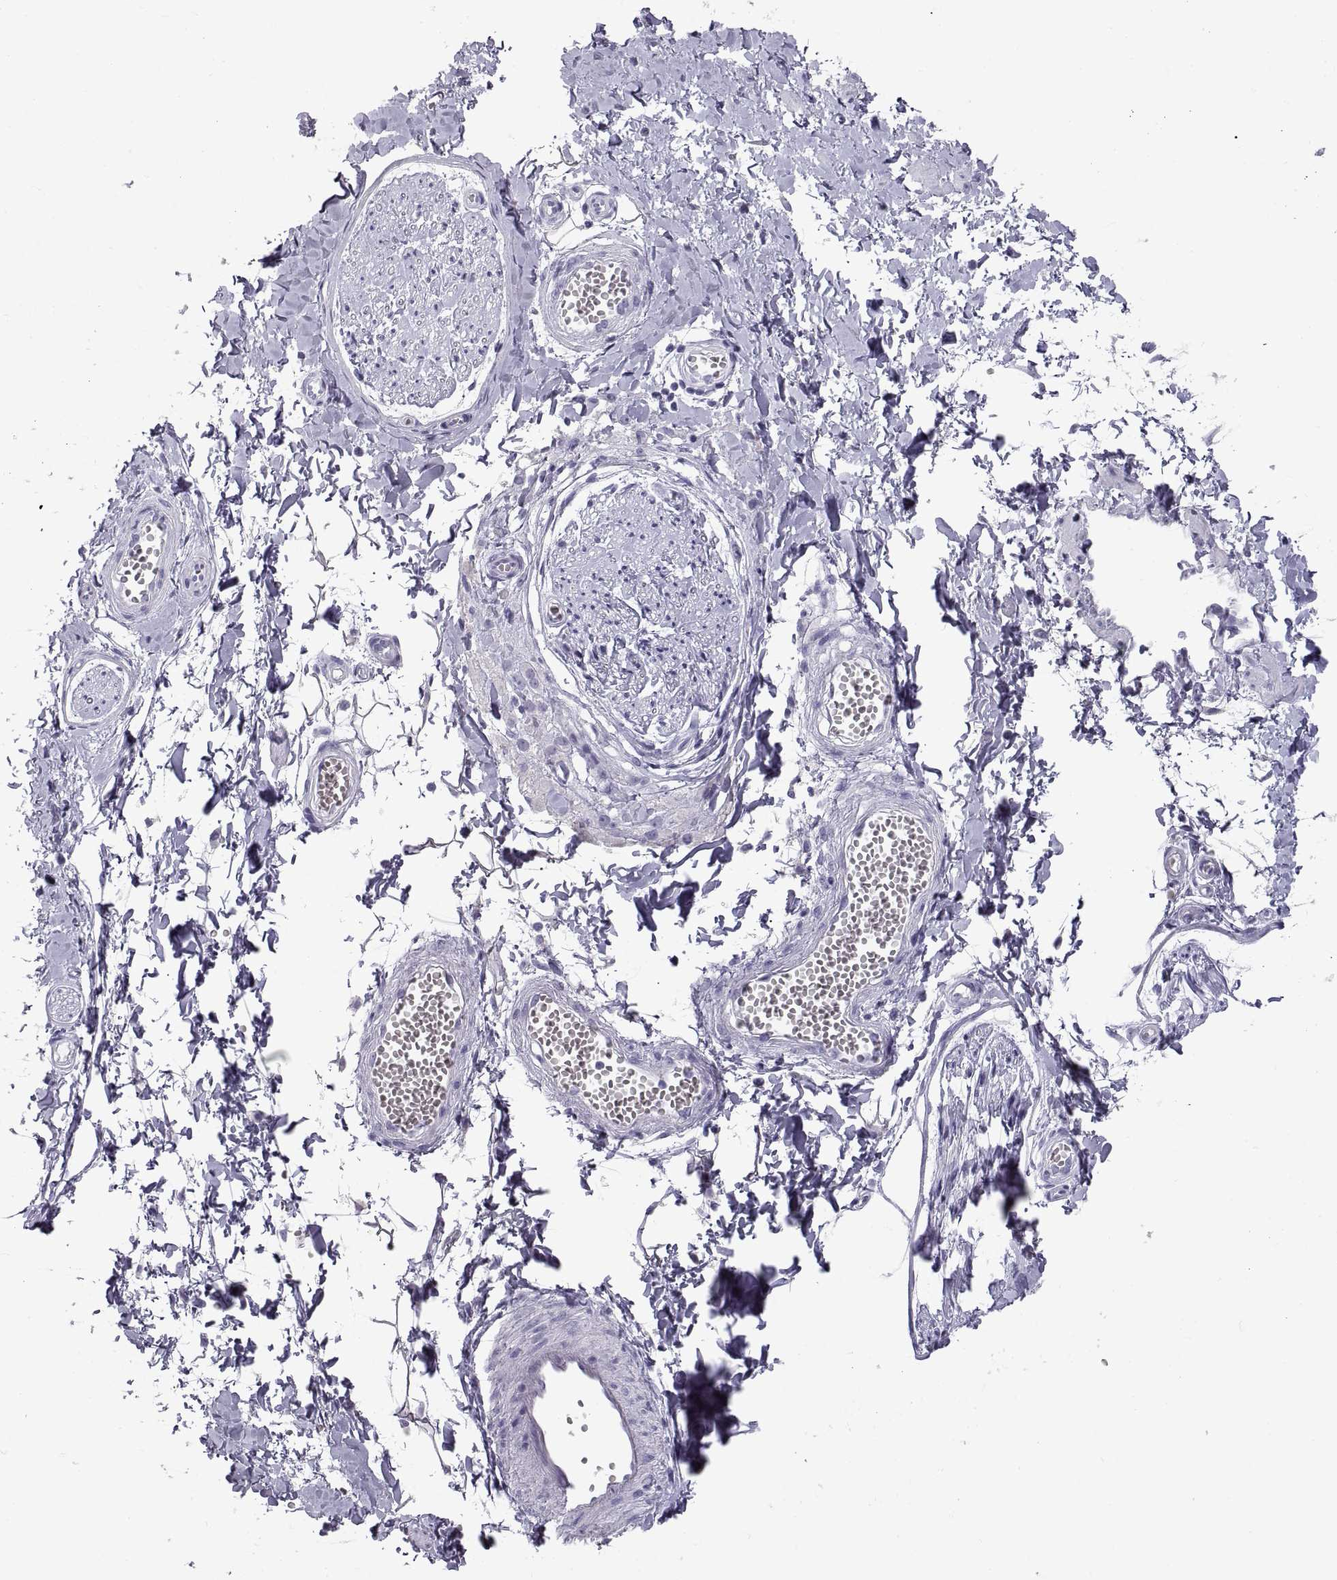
{"staining": {"intensity": "negative", "quantity": "none", "location": "none"}, "tissue": "adipose tissue", "cell_type": "Adipocytes", "image_type": "normal", "snomed": [{"axis": "morphology", "description": "Normal tissue, NOS"}, {"axis": "topography", "description": "Smooth muscle"}, {"axis": "topography", "description": "Peripheral nerve tissue"}], "caption": "Immunohistochemistry (IHC) photomicrograph of benign human adipose tissue stained for a protein (brown), which reveals no expression in adipocytes. (DAB (3,3'-diaminobenzidine) immunohistochemistry (IHC) with hematoxylin counter stain).", "gene": "RLBP1", "patient": {"sex": "male", "age": 22}}